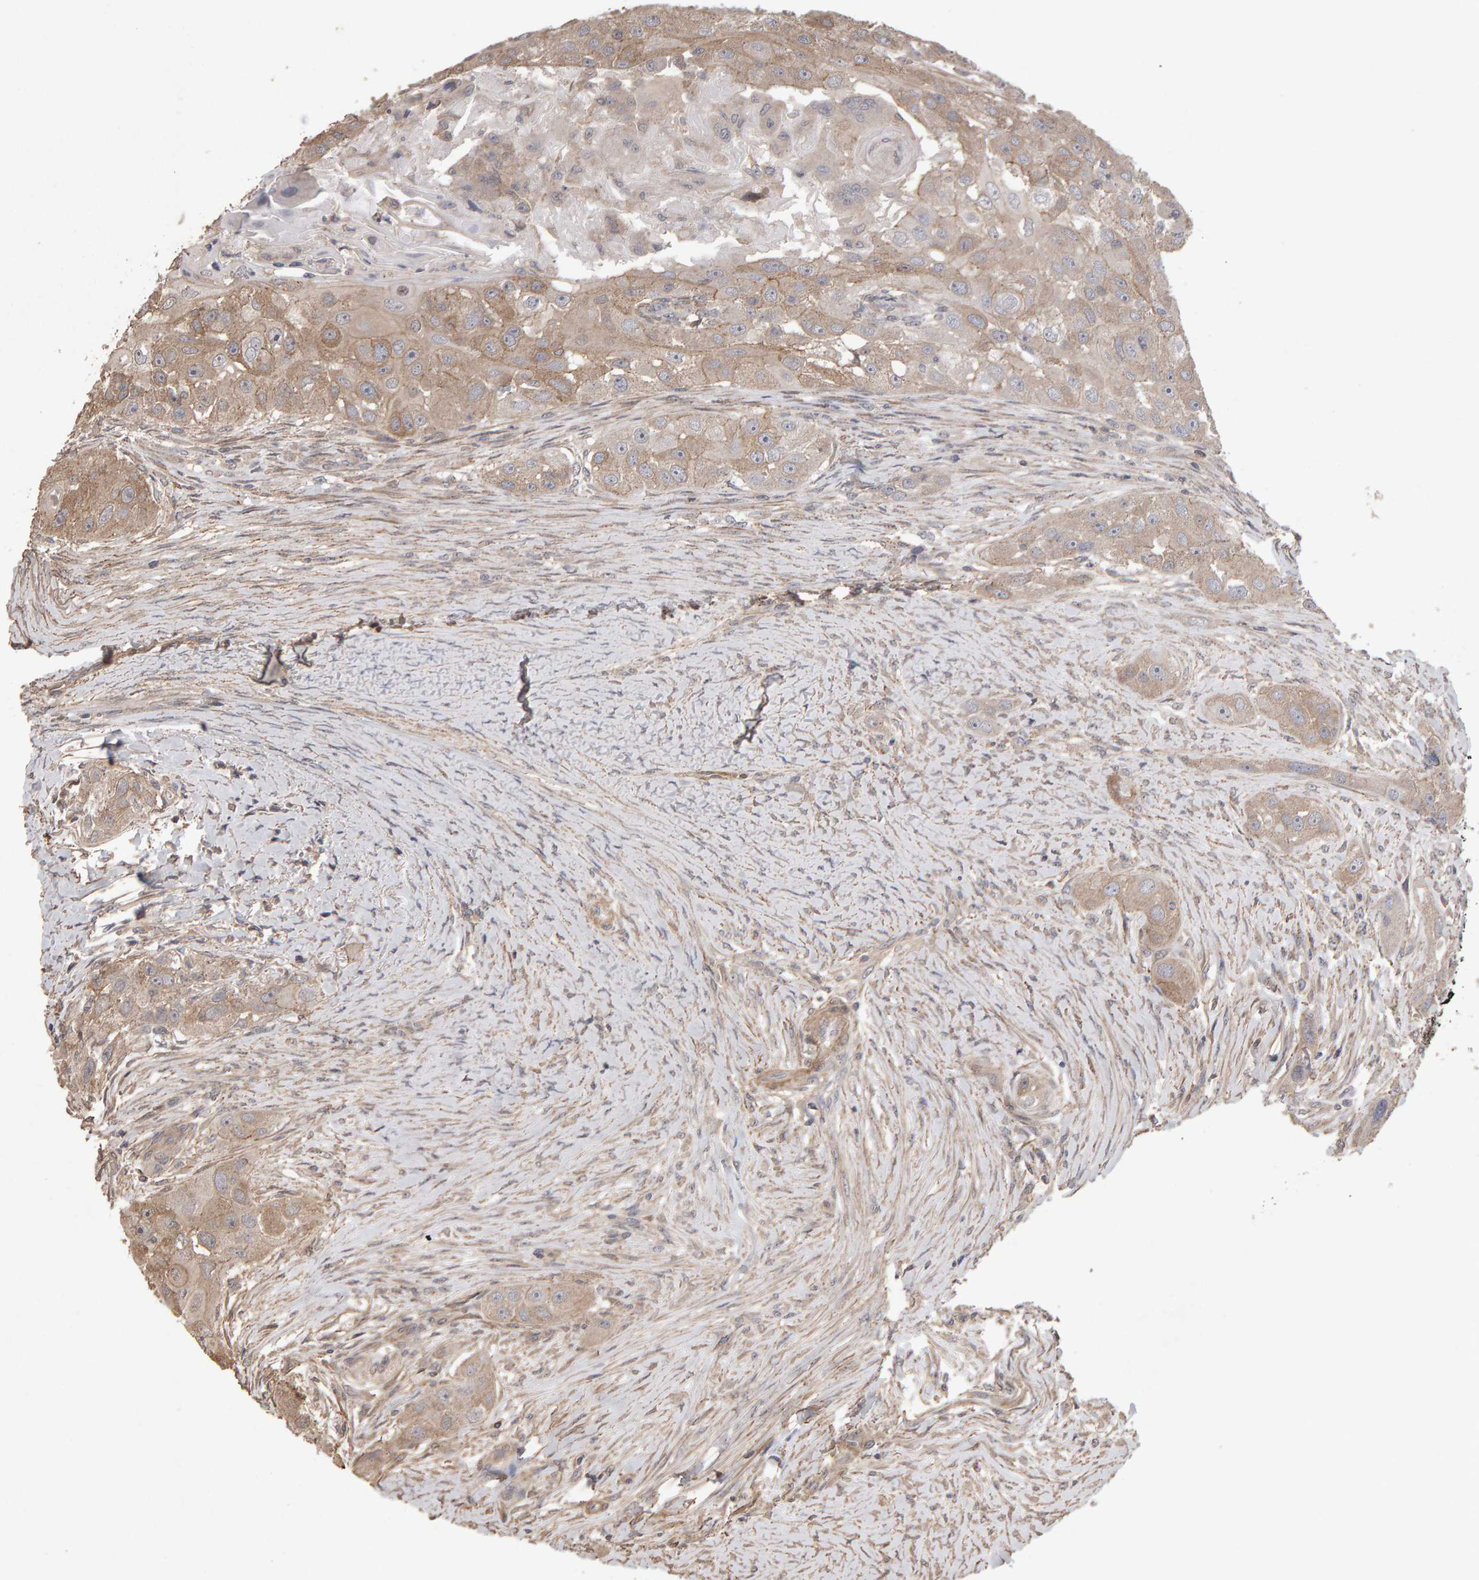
{"staining": {"intensity": "moderate", "quantity": "25%-75%", "location": "cytoplasmic/membranous"}, "tissue": "head and neck cancer", "cell_type": "Tumor cells", "image_type": "cancer", "snomed": [{"axis": "morphology", "description": "Normal tissue, NOS"}, {"axis": "morphology", "description": "Squamous cell carcinoma, NOS"}, {"axis": "topography", "description": "Skeletal muscle"}, {"axis": "topography", "description": "Head-Neck"}], "caption": "Immunohistochemical staining of human head and neck cancer (squamous cell carcinoma) shows medium levels of moderate cytoplasmic/membranous protein positivity in about 25%-75% of tumor cells.", "gene": "SCRIB", "patient": {"sex": "male", "age": 51}}